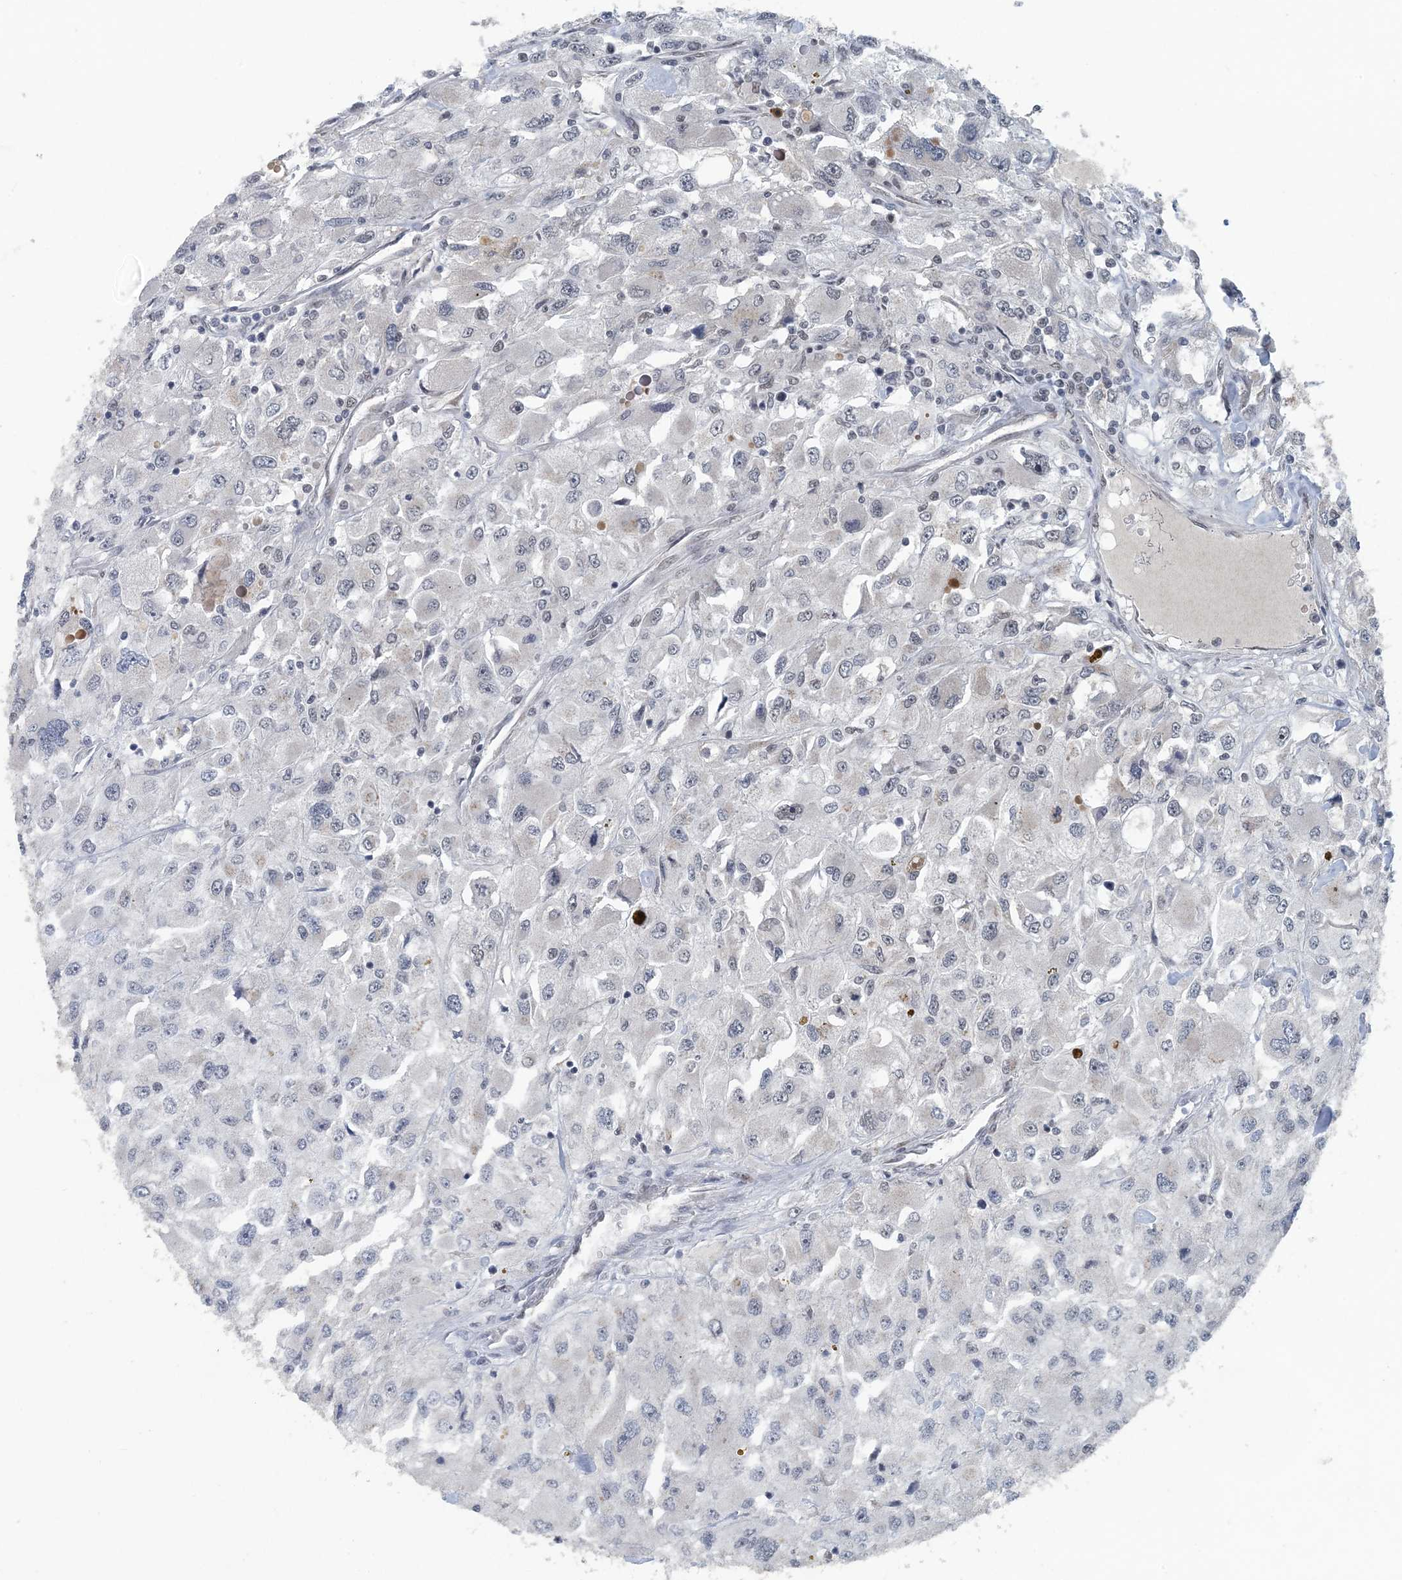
{"staining": {"intensity": "negative", "quantity": "none", "location": "none"}, "tissue": "renal cancer", "cell_type": "Tumor cells", "image_type": "cancer", "snomed": [{"axis": "morphology", "description": "Adenocarcinoma, NOS"}, {"axis": "topography", "description": "Kidney"}], "caption": "Tumor cells are negative for brown protein staining in renal adenocarcinoma. (DAB immunohistochemistry with hematoxylin counter stain).", "gene": "MBD2", "patient": {"sex": "female", "age": 52}}